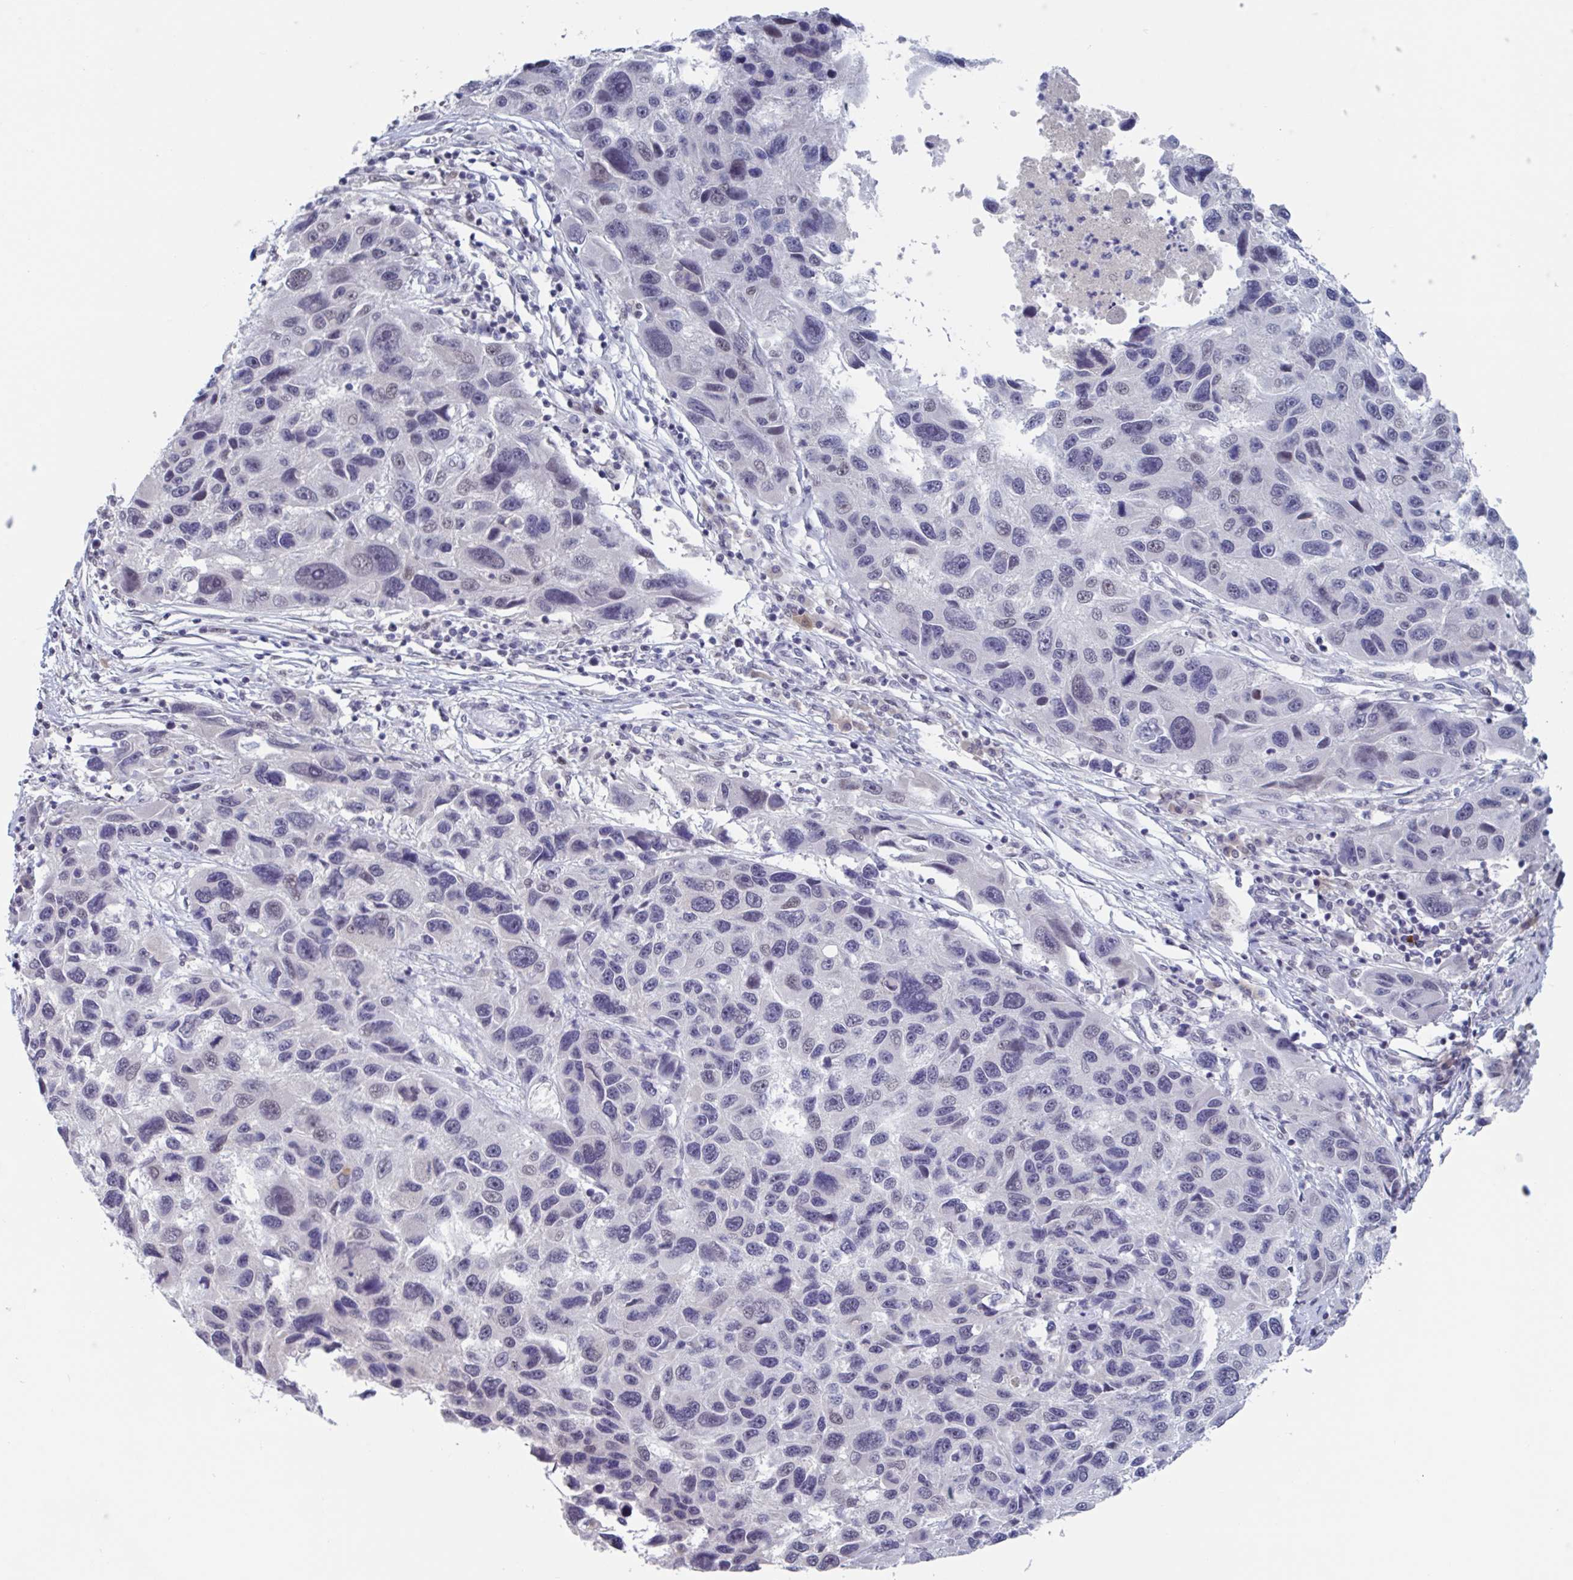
{"staining": {"intensity": "weak", "quantity": "<25%", "location": "nuclear"}, "tissue": "melanoma", "cell_type": "Tumor cells", "image_type": "cancer", "snomed": [{"axis": "morphology", "description": "Malignant melanoma, NOS"}, {"axis": "topography", "description": "Skin"}], "caption": "DAB immunohistochemical staining of malignant melanoma displays no significant expression in tumor cells.", "gene": "KDM4D", "patient": {"sex": "male", "age": 53}}